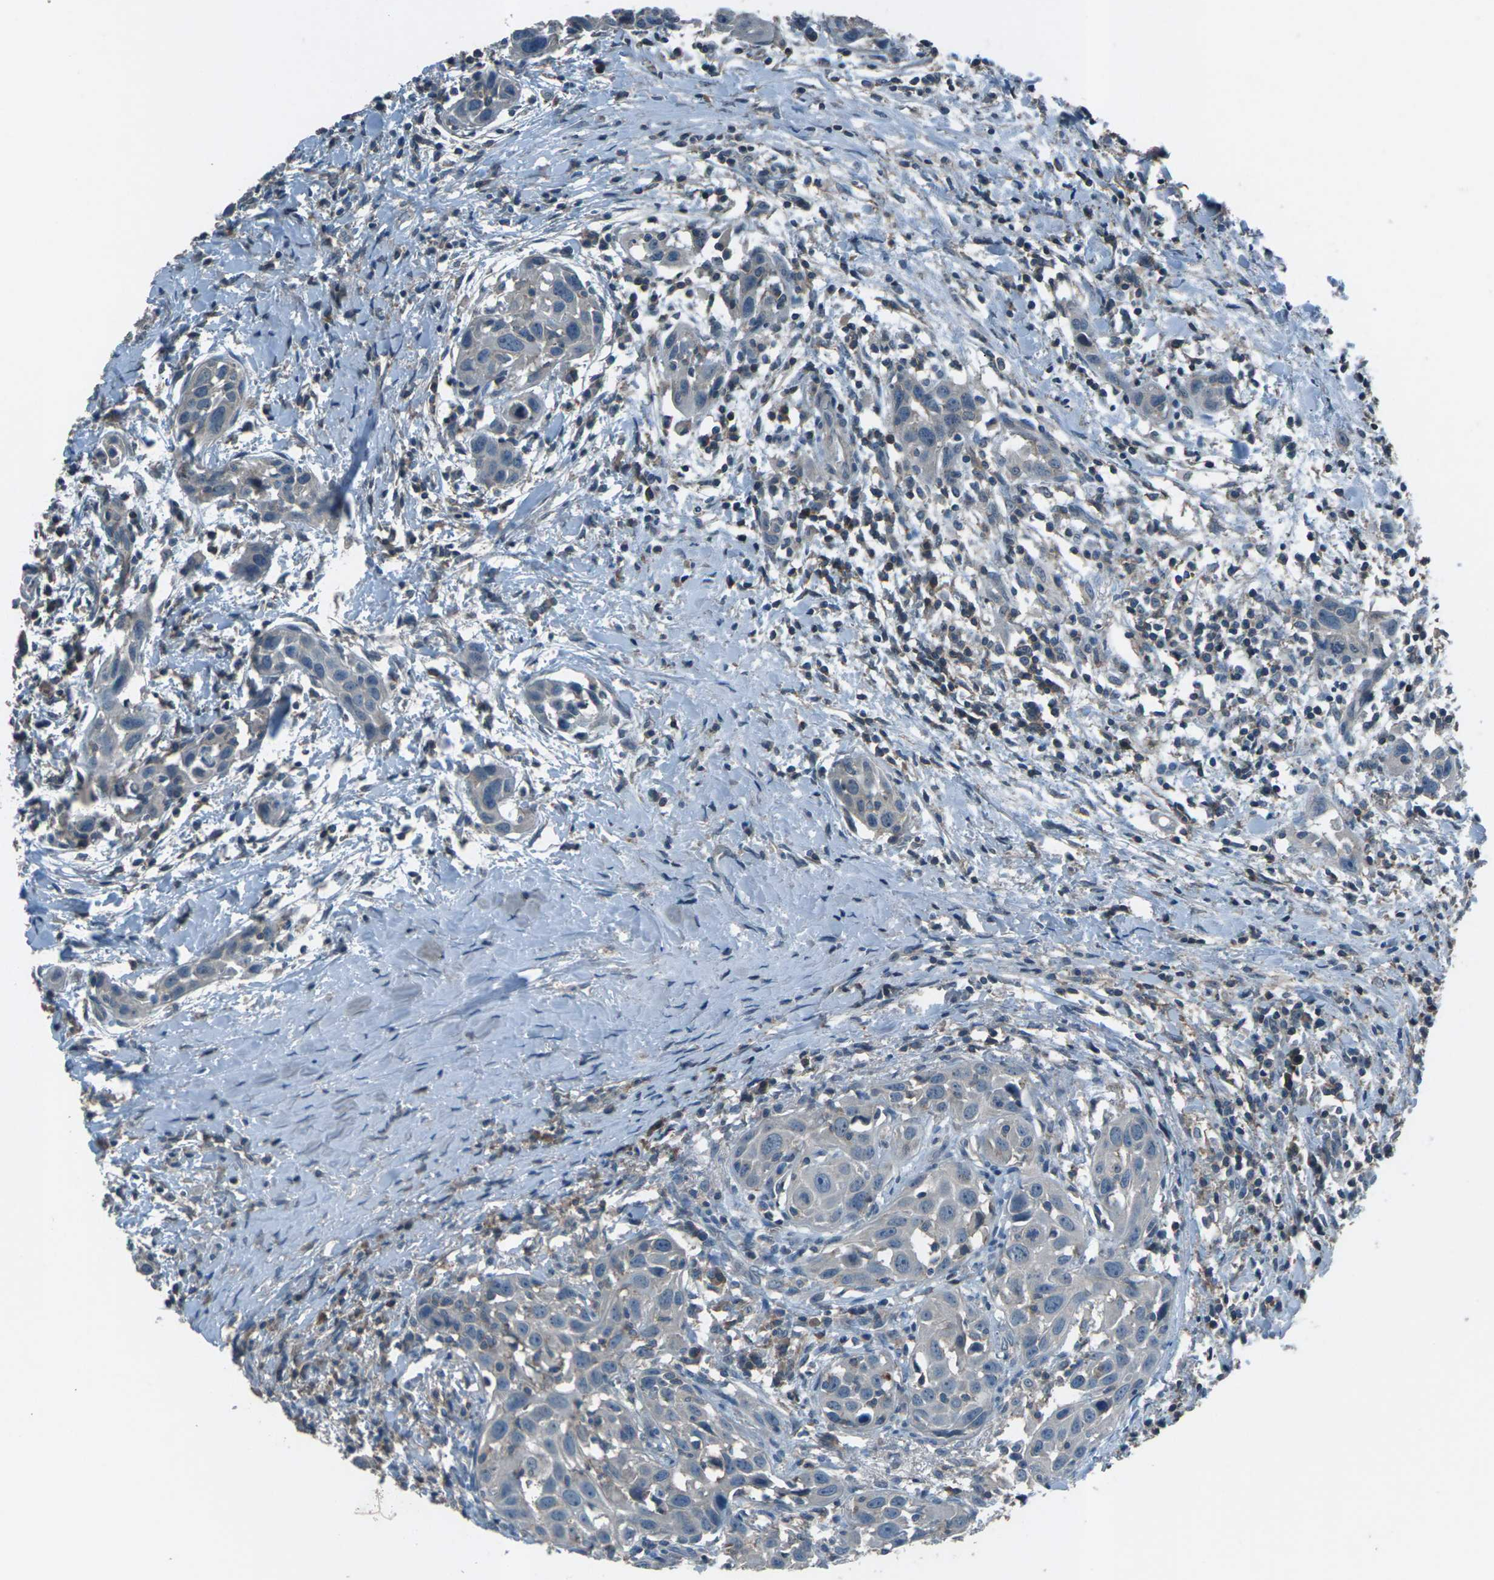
{"staining": {"intensity": "negative", "quantity": "none", "location": "none"}, "tissue": "head and neck cancer", "cell_type": "Tumor cells", "image_type": "cancer", "snomed": [{"axis": "morphology", "description": "Squamous cell carcinoma, NOS"}, {"axis": "topography", "description": "Oral tissue"}, {"axis": "topography", "description": "Head-Neck"}], "caption": "Head and neck squamous cell carcinoma stained for a protein using immunohistochemistry (IHC) shows no staining tumor cells.", "gene": "CMTM4", "patient": {"sex": "female", "age": 50}}